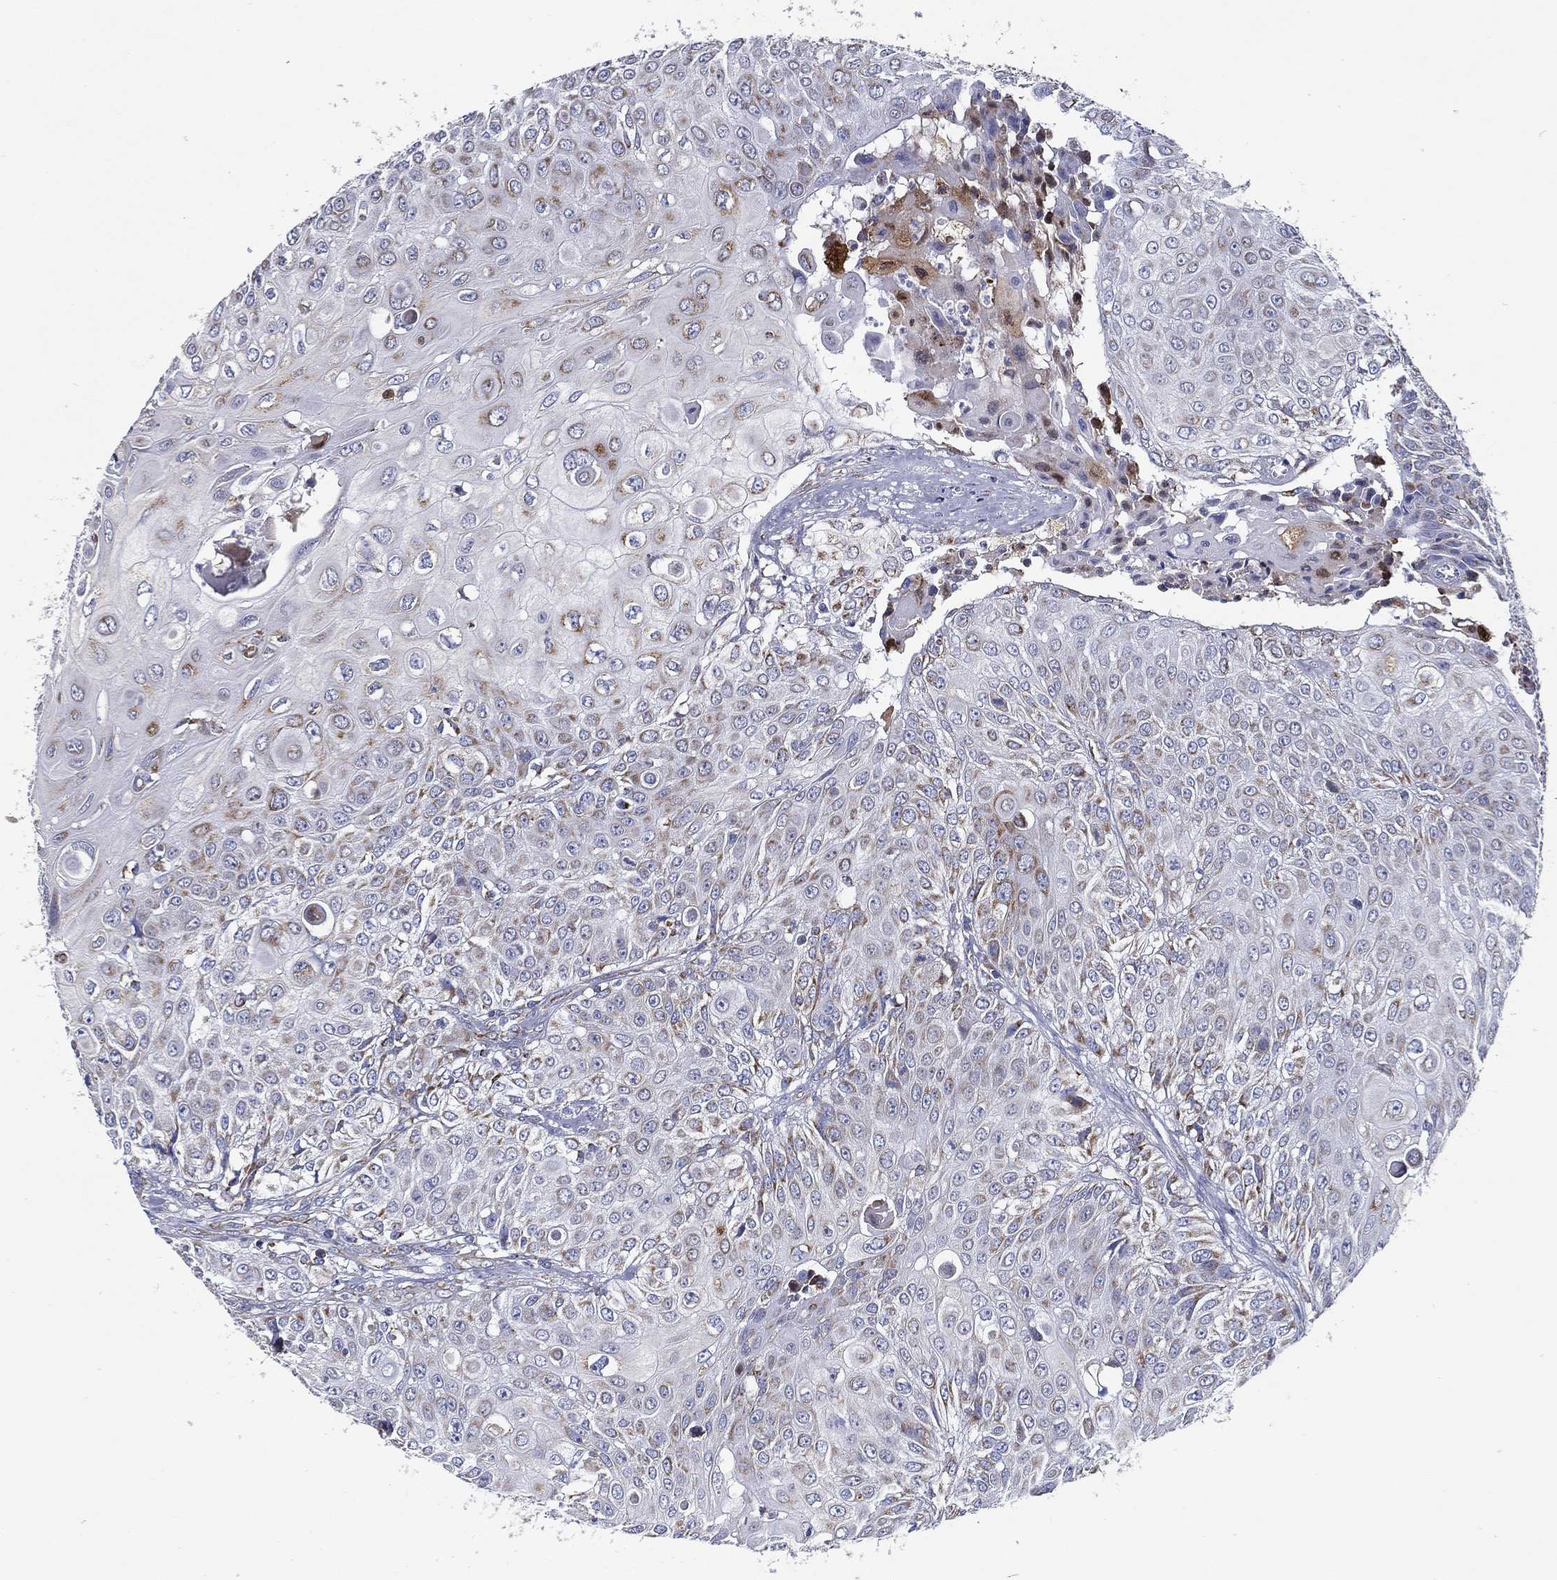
{"staining": {"intensity": "moderate", "quantity": "<25%", "location": "cytoplasmic/membranous"}, "tissue": "urothelial cancer", "cell_type": "Tumor cells", "image_type": "cancer", "snomed": [{"axis": "morphology", "description": "Urothelial carcinoma, High grade"}, {"axis": "topography", "description": "Urinary bladder"}], "caption": "Protein analysis of high-grade urothelial carcinoma tissue exhibits moderate cytoplasmic/membranous positivity in approximately <25% of tumor cells. Immunohistochemistry stains the protein in brown and the nuclei are stained blue.", "gene": "SFXN1", "patient": {"sex": "female", "age": 79}}